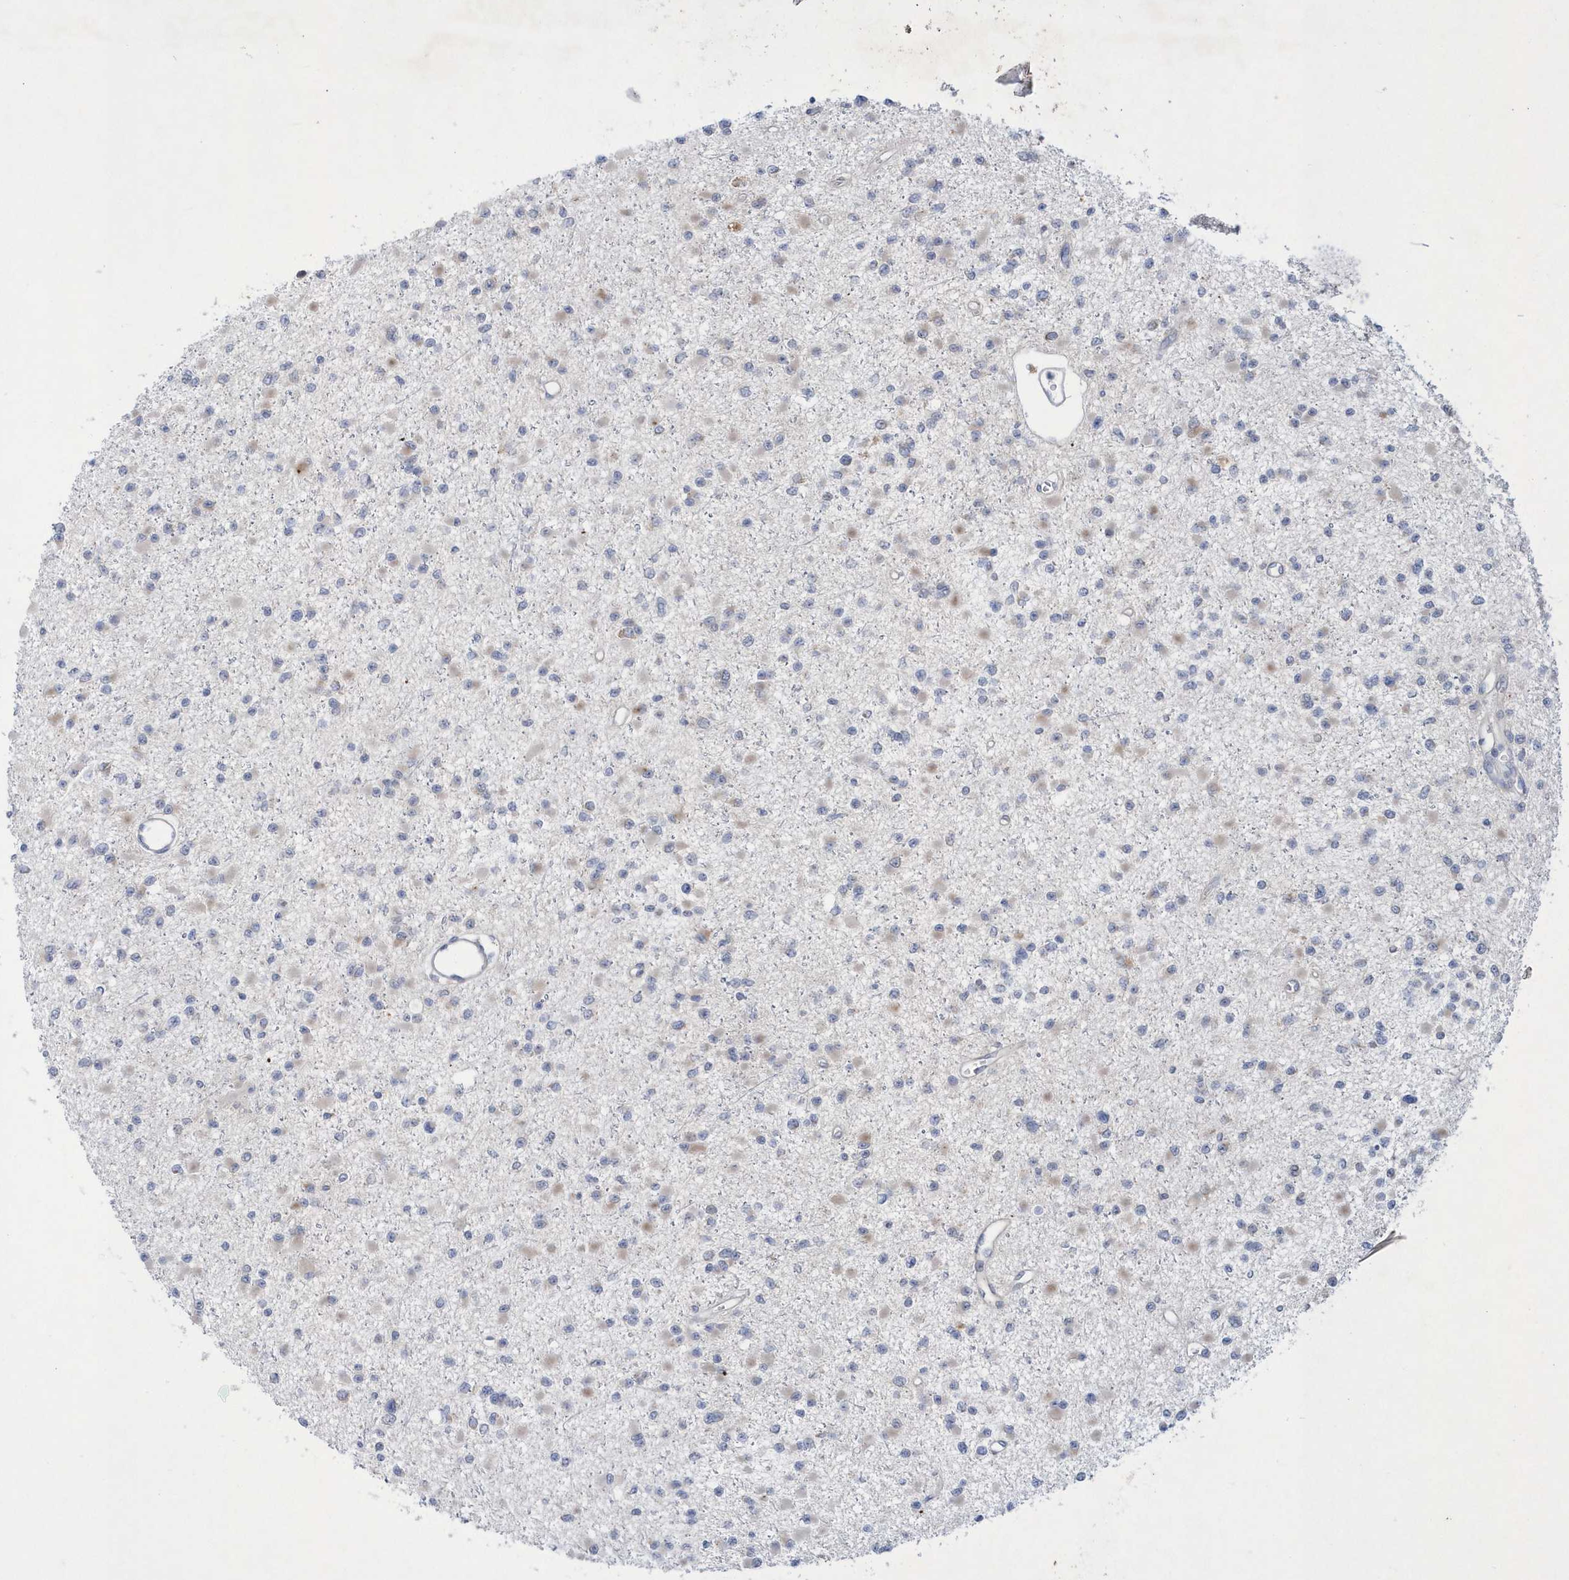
{"staining": {"intensity": "negative", "quantity": "none", "location": "none"}, "tissue": "glioma", "cell_type": "Tumor cells", "image_type": "cancer", "snomed": [{"axis": "morphology", "description": "Glioma, malignant, Low grade"}, {"axis": "topography", "description": "Brain"}], "caption": "Photomicrograph shows no protein positivity in tumor cells of malignant glioma (low-grade) tissue.", "gene": "MED31", "patient": {"sex": "female", "age": 22}}